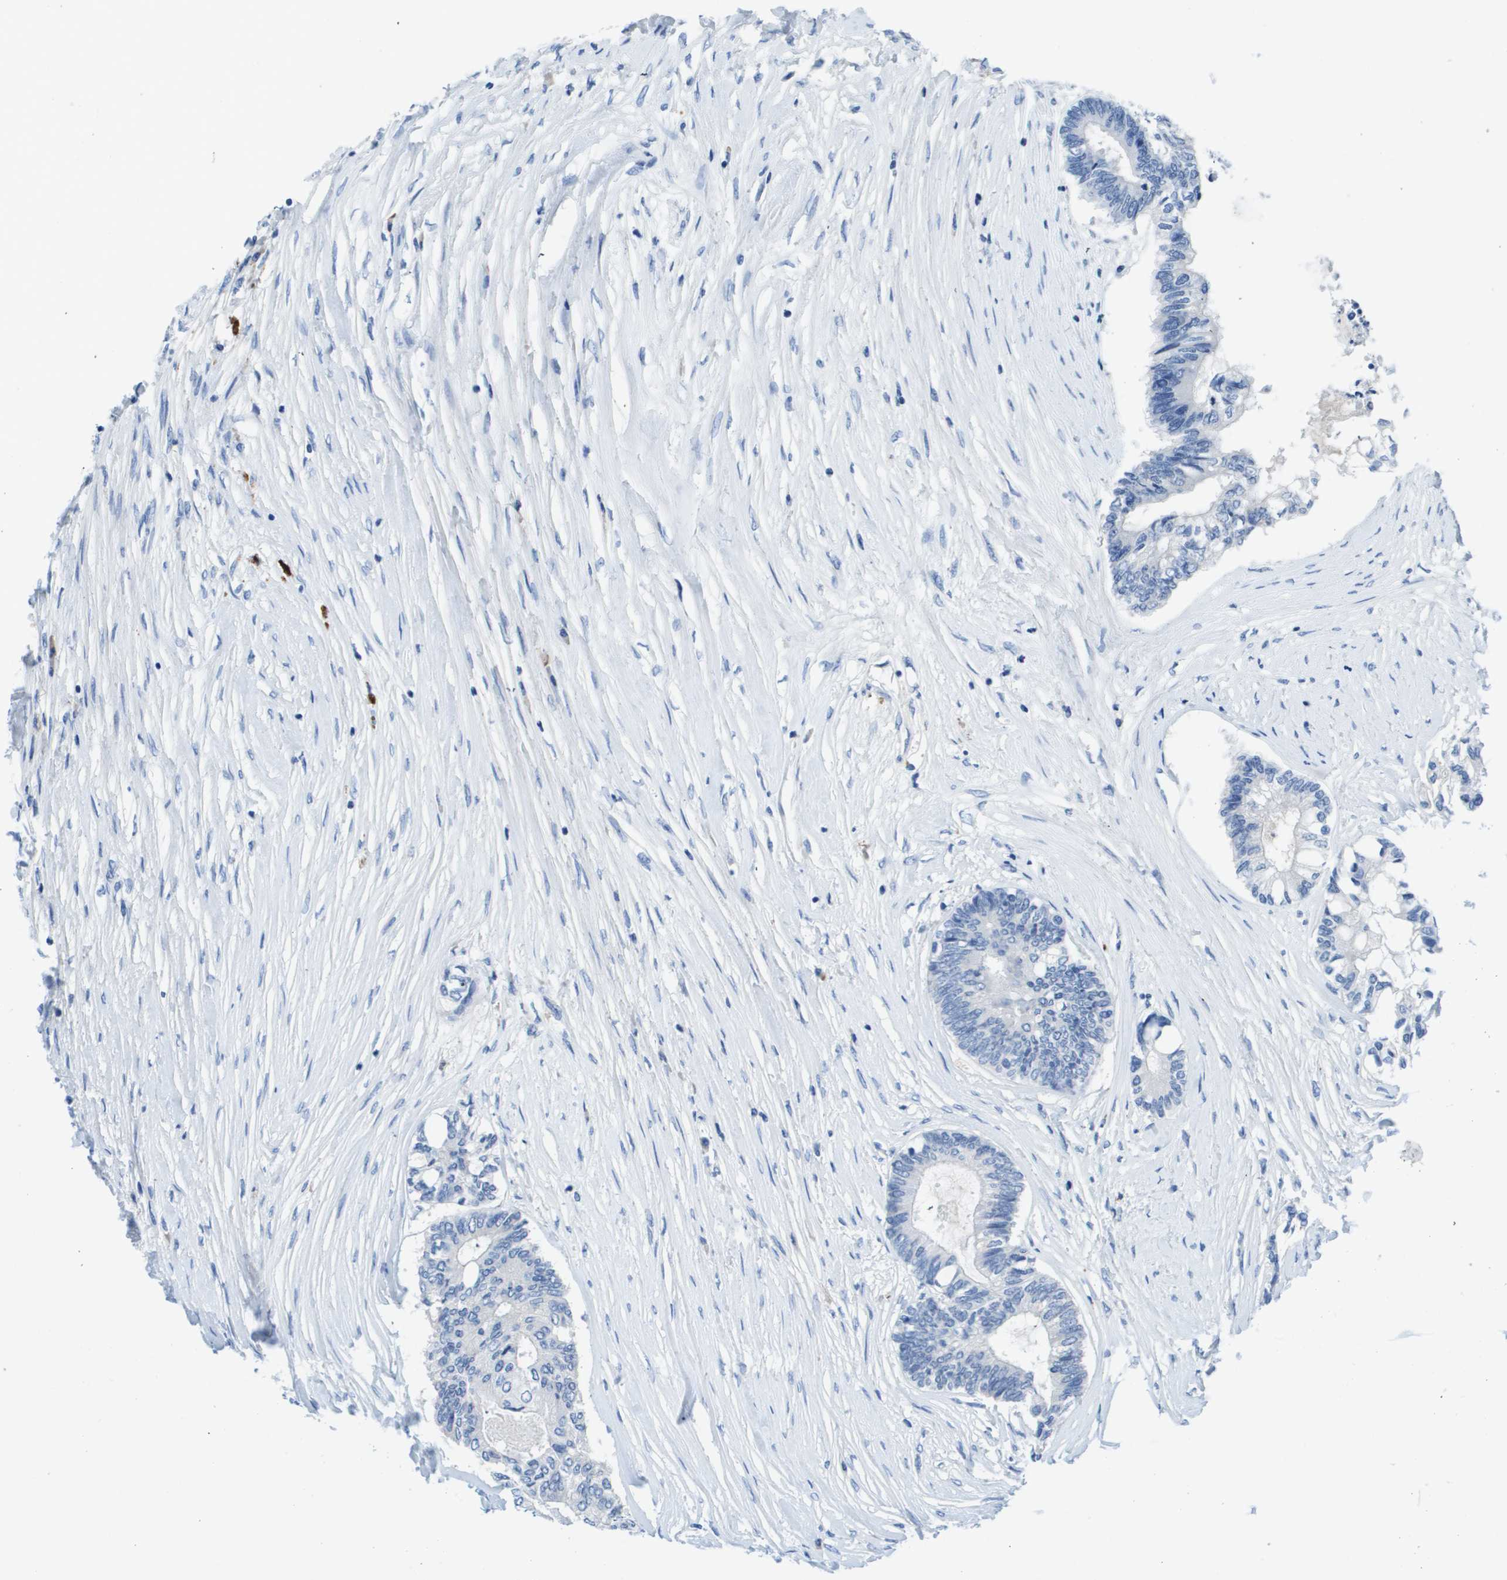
{"staining": {"intensity": "negative", "quantity": "none", "location": "none"}, "tissue": "colorectal cancer", "cell_type": "Tumor cells", "image_type": "cancer", "snomed": [{"axis": "morphology", "description": "Adenocarcinoma, NOS"}, {"axis": "topography", "description": "Rectum"}], "caption": "The histopathology image shows no significant expression in tumor cells of adenocarcinoma (colorectal). (Stains: DAB immunohistochemistry with hematoxylin counter stain, Microscopy: brightfield microscopy at high magnification).", "gene": "MS4A1", "patient": {"sex": "male", "age": 63}}